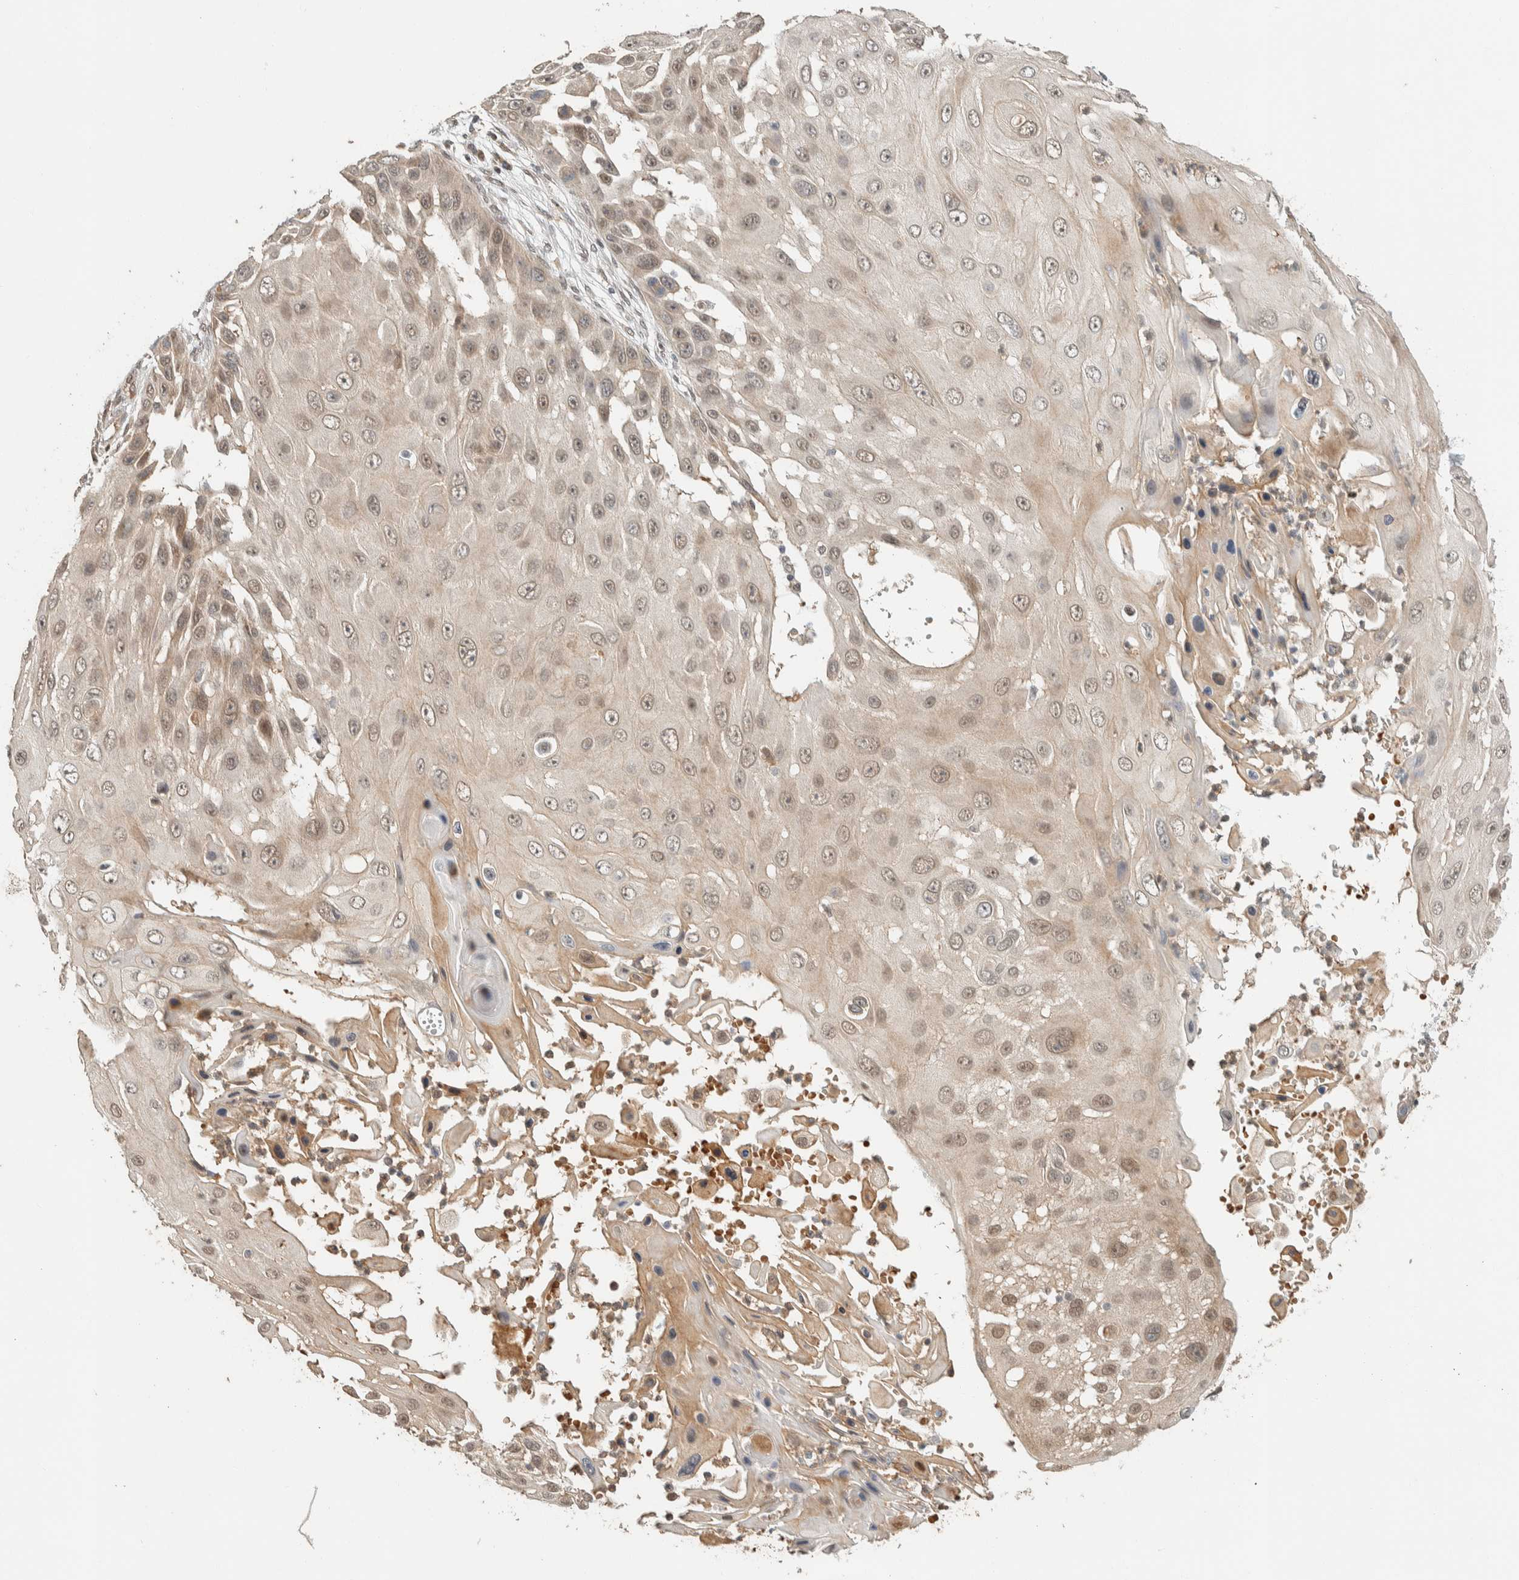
{"staining": {"intensity": "weak", "quantity": ">75%", "location": "nuclear"}, "tissue": "skin cancer", "cell_type": "Tumor cells", "image_type": "cancer", "snomed": [{"axis": "morphology", "description": "Squamous cell carcinoma, NOS"}, {"axis": "topography", "description": "Skin"}], "caption": "Immunohistochemistry (IHC) of human squamous cell carcinoma (skin) reveals low levels of weak nuclear positivity in about >75% of tumor cells. Nuclei are stained in blue.", "gene": "ZBTB2", "patient": {"sex": "female", "age": 44}}